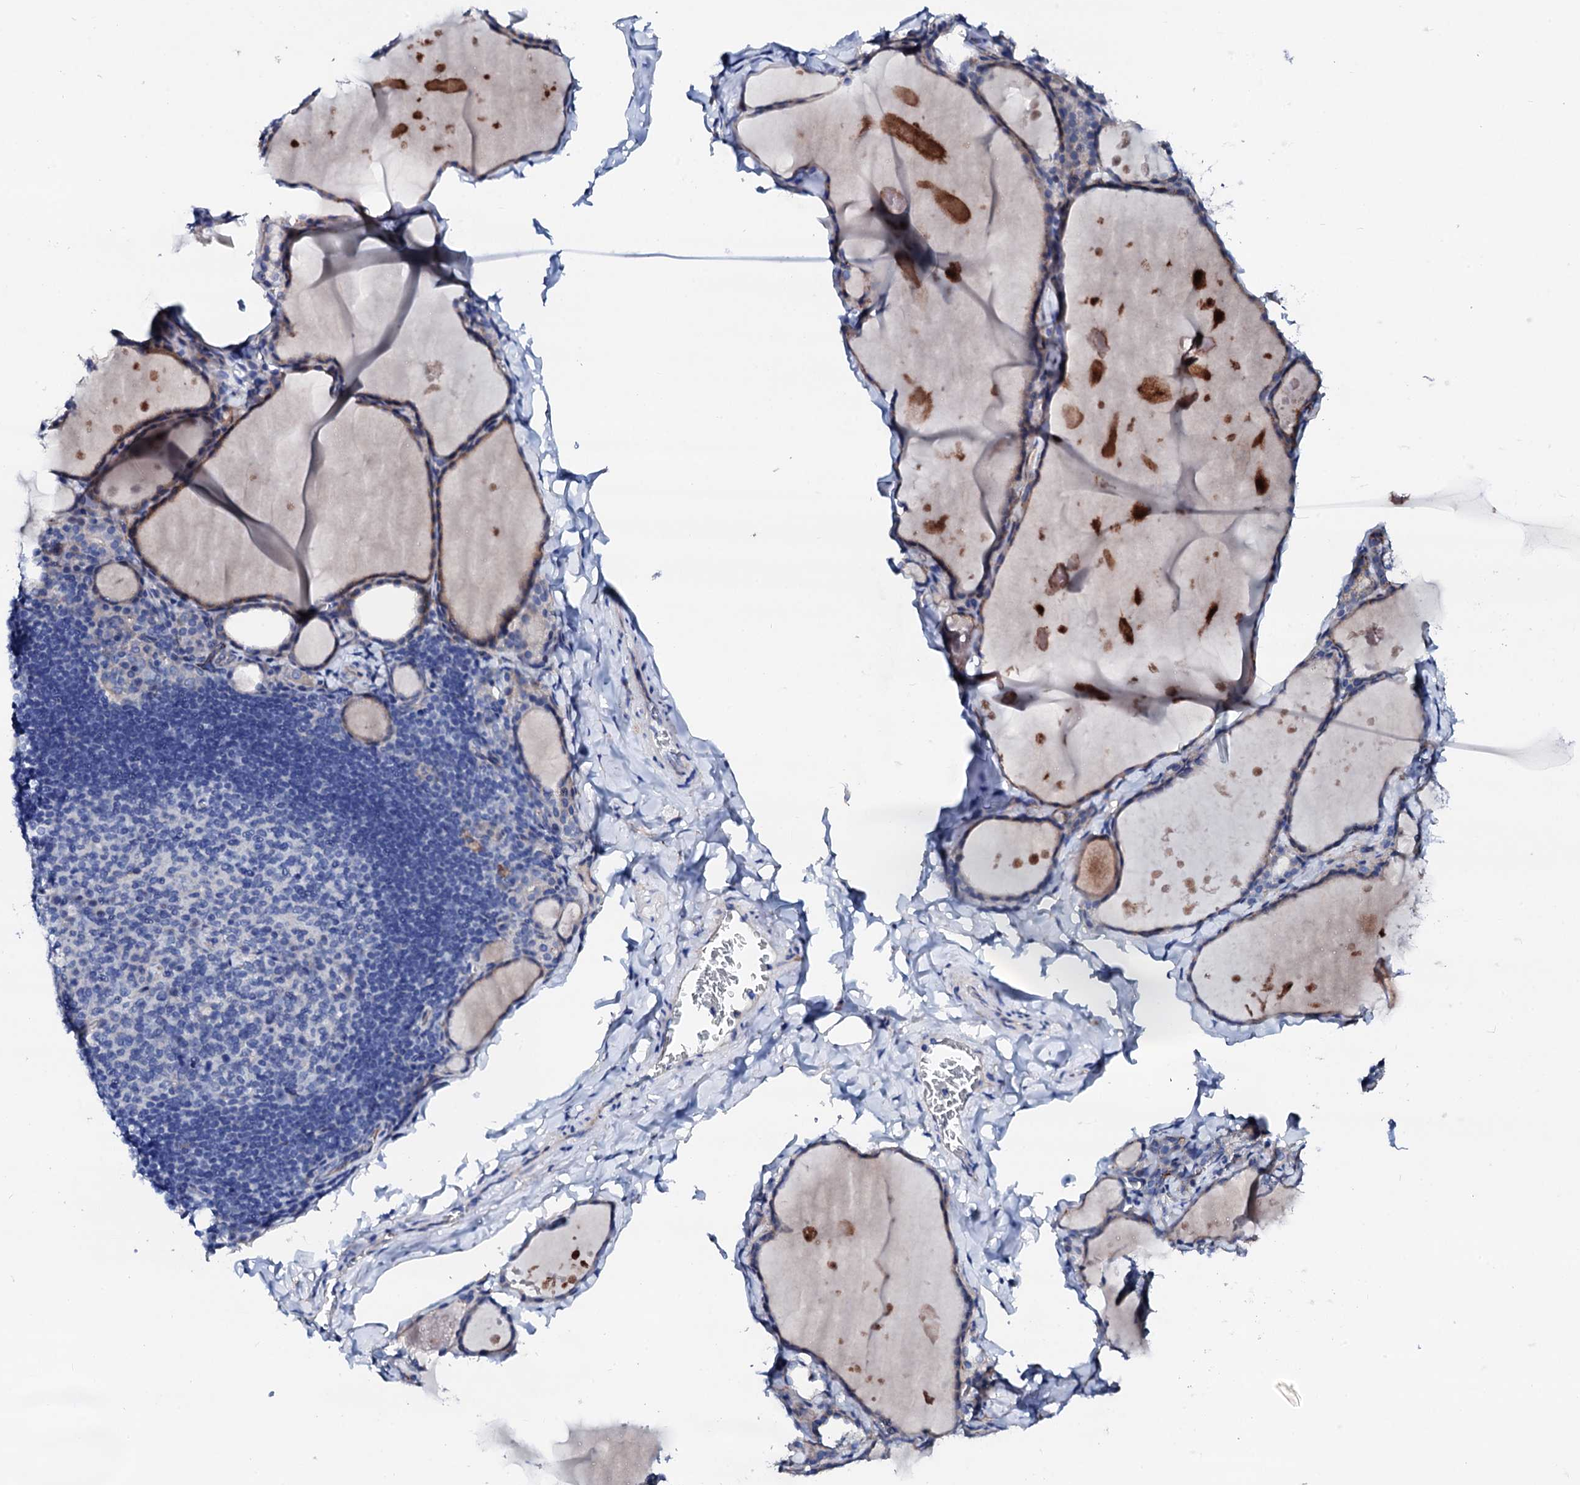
{"staining": {"intensity": "weak", "quantity": "<25%", "location": "cytoplasmic/membranous"}, "tissue": "thyroid gland", "cell_type": "Glandular cells", "image_type": "normal", "snomed": [{"axis": "morphology", "description": "Normal tissue, NOS"}, {"axis": "topography", "description": "Thyroid gland"}], "caption": "Thyroid gland stained for a protein using immunohistochemistry shows no staining glandular cells.", "gene": "TRDN", "patient": {"sex": "male", "age": 56}}